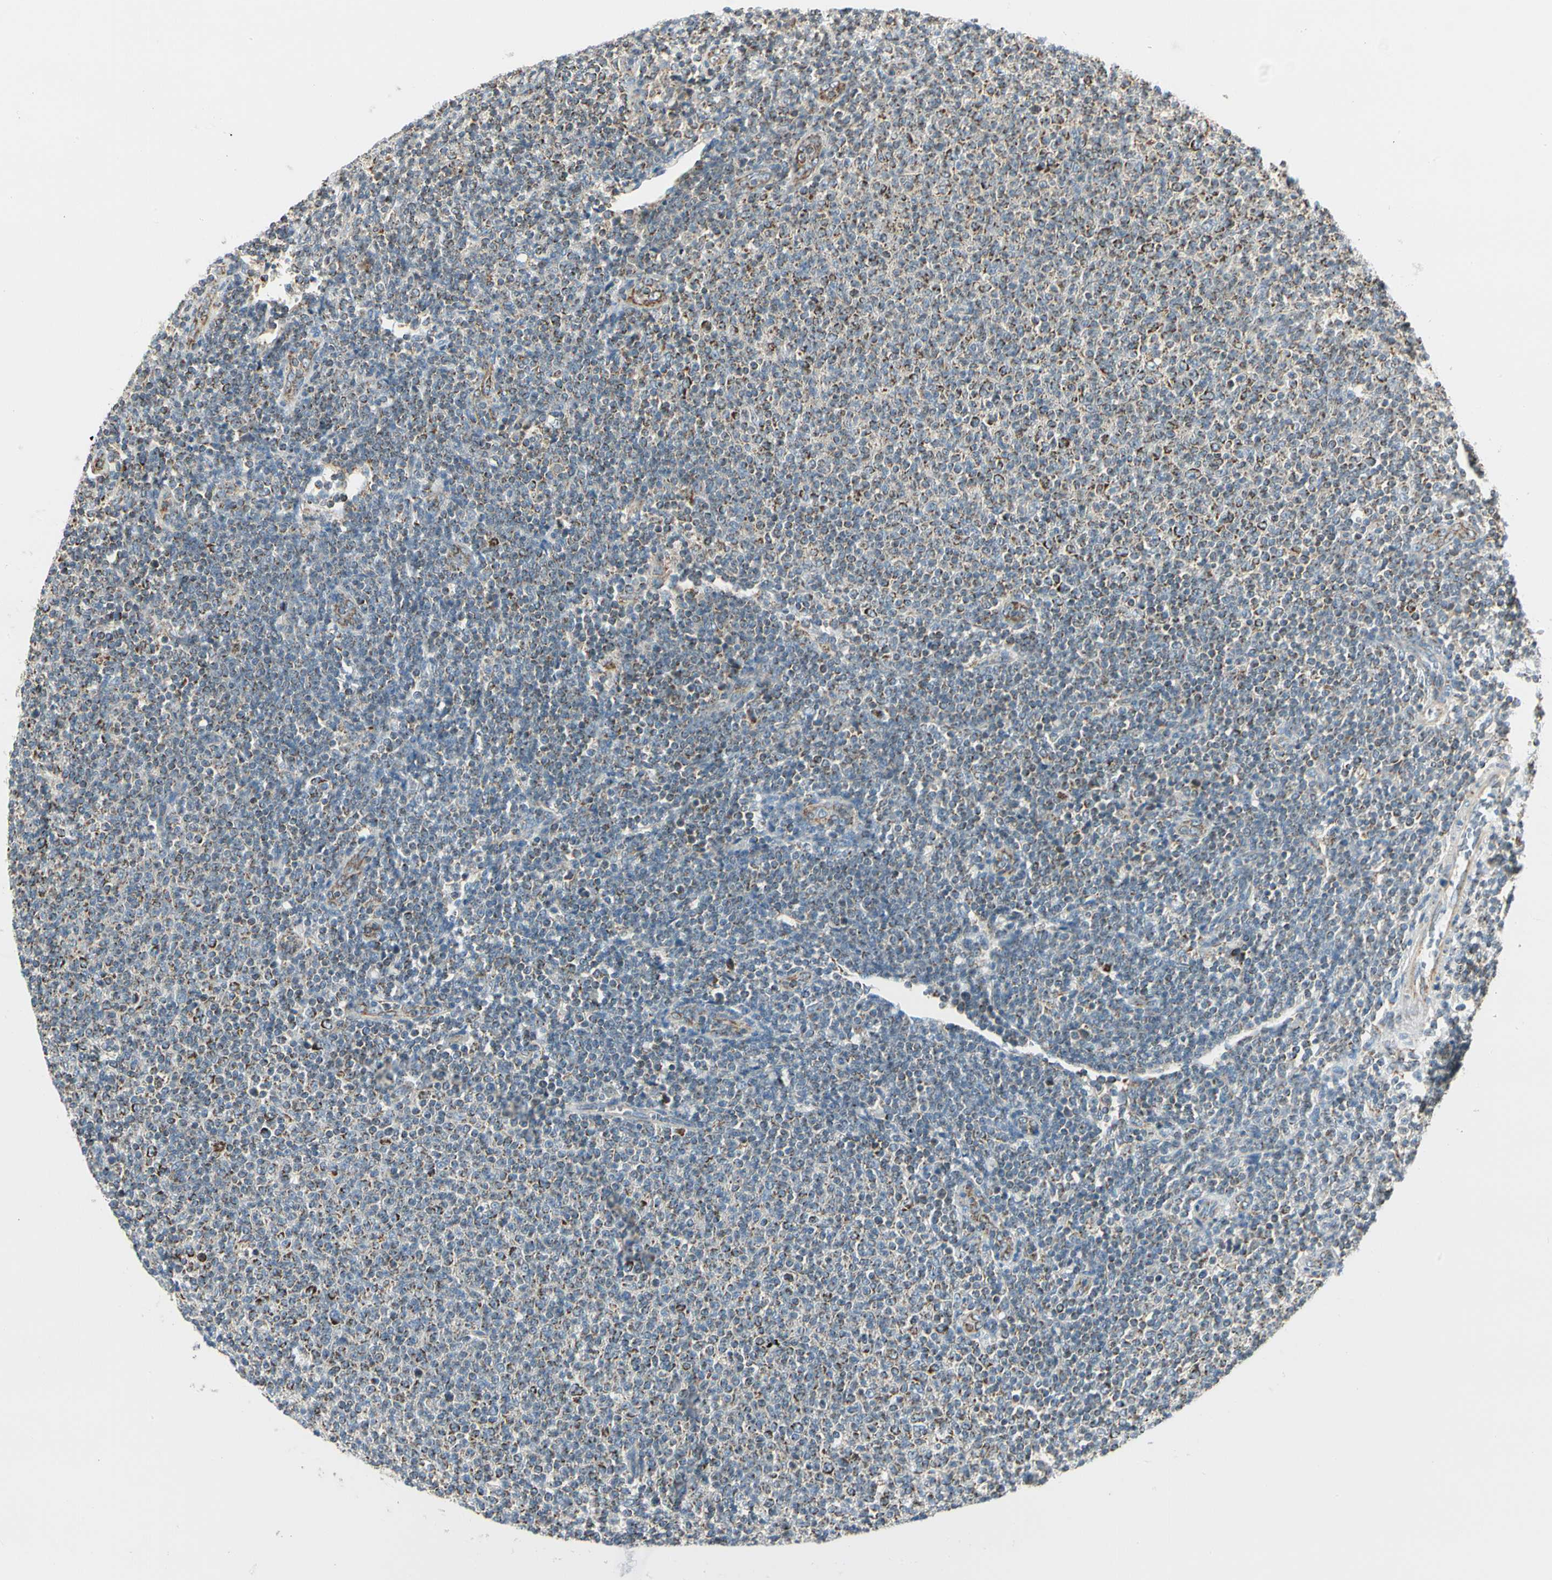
{"staining": {"intensity": "moderate", "quantity": ">75%", "location": "cytoplasmic/membranous"}, "tissue": "lymphoma", "cell_type": "Tumor cells", "image_type": "cancer", "snomed": [{"axis": "morphology", "description": "Malignant lymphoma, non-Hodgkin's type, Low grade"}, {"axis": "topography", "description": "Lymph node"}], "caption": "Protein expression analysis of human malignant lymphoma, non-Hodgkin's type (low-grade) reveals moderate cytoplasmic/membranous staining in approximately >75% of tumor cells. The staining is performed using DAB (3,3'-diaminobenzidine) brown chromogen to label protein expression. The nuclei are counter-stained blue using hematoxylin.", "gene": "ANKS6", "patient": {"sex": "male", "age": 66}}